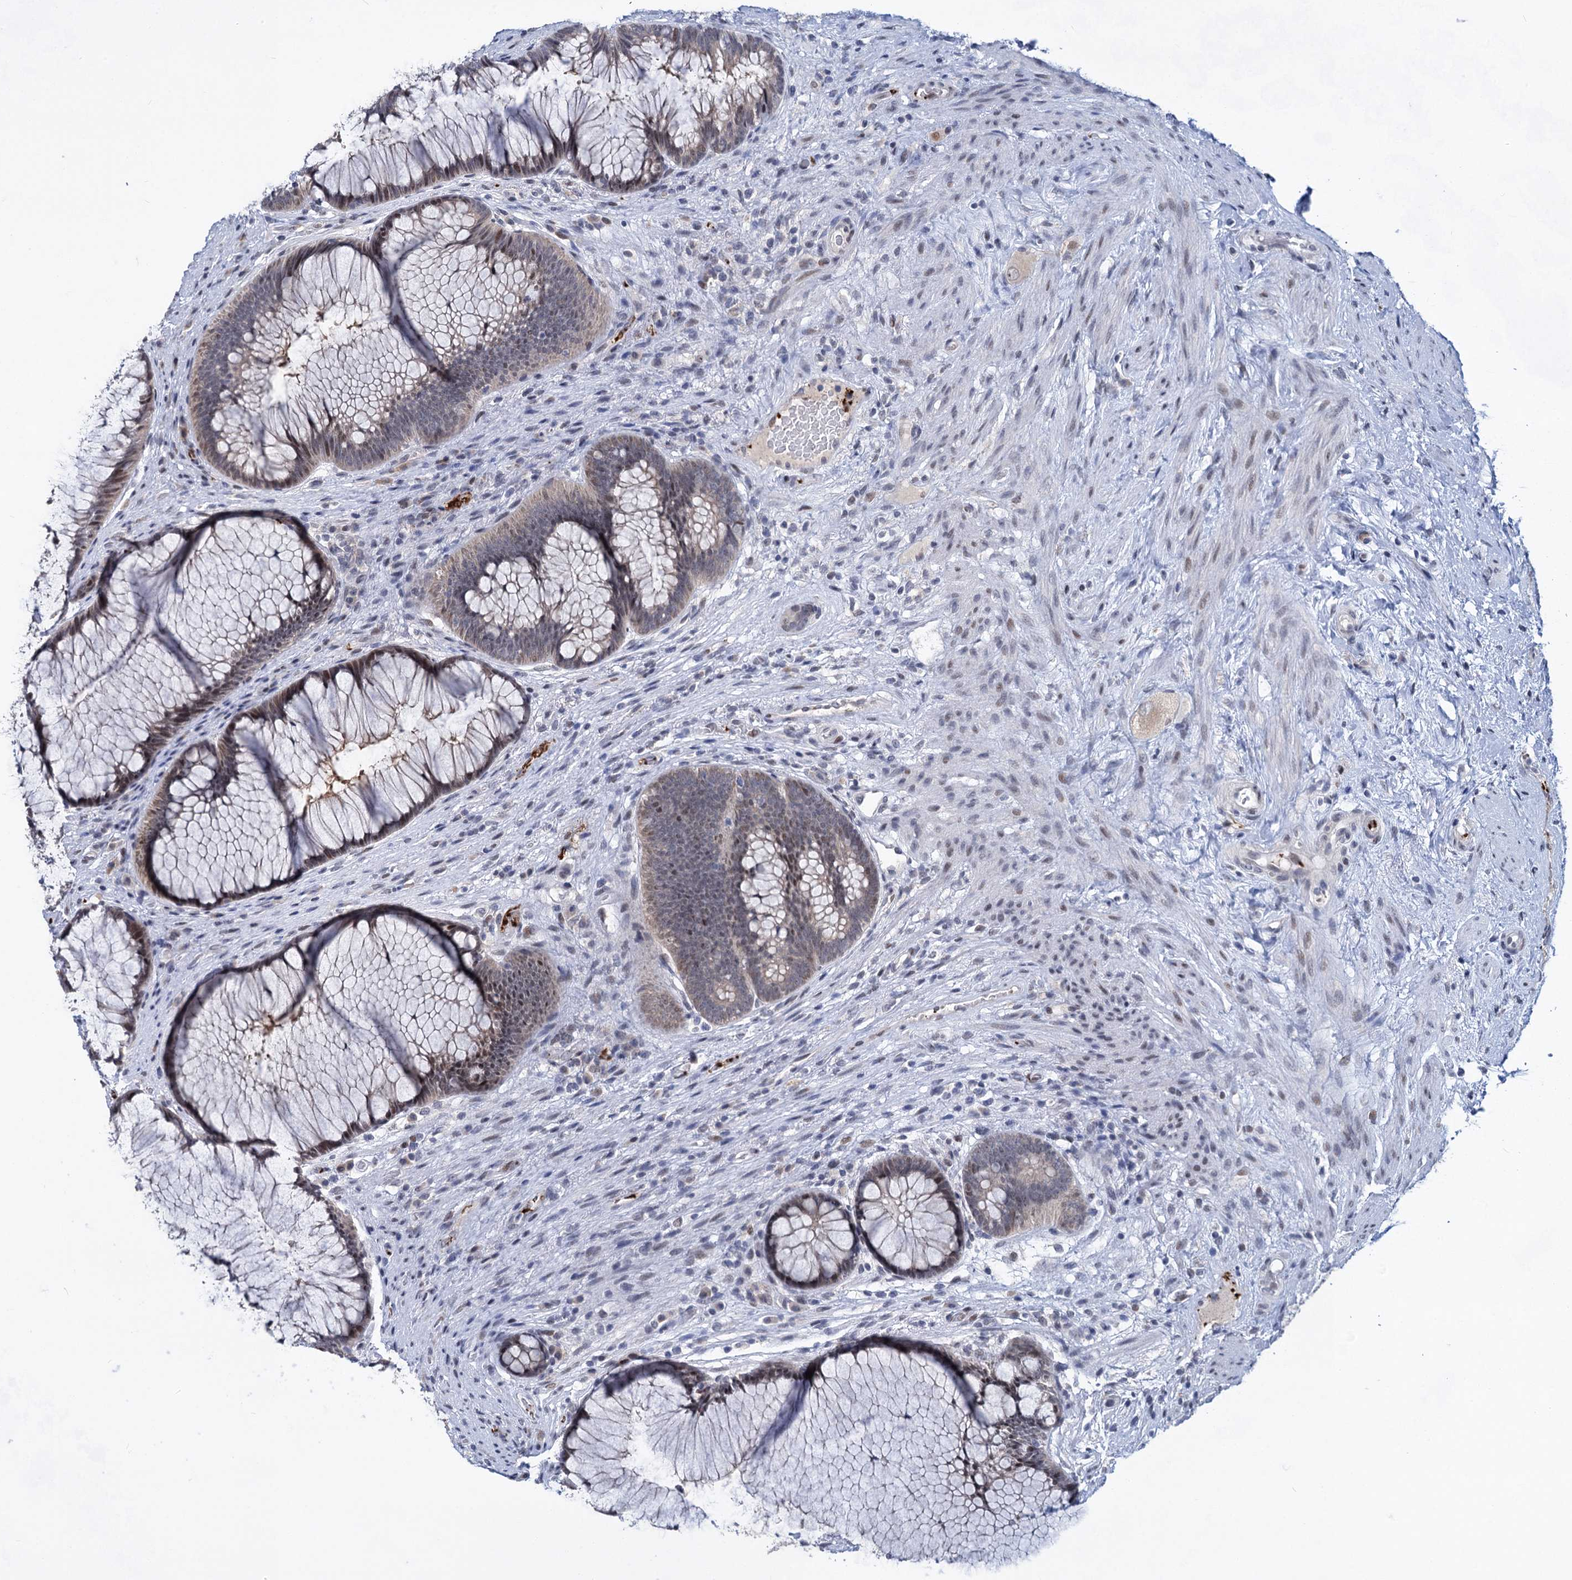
{"staining": {"intensity": "moderate", "quantity": "<25%", "location": "nuclear"}, "tissue": "rectum", "cell_type": "Glandular cells", "image_type": "normal", "snomed": [{"axis": "morphology", "description": "Normal tissue, NOS"}, {"axis": "topography", "description": "Rectum"}], "caption": "Immunohistochemical staining of benign human rectum demonstrates <25% levels of moderate nuclear protein staining in about <25% of glandular cells.", "gene": "MON2", "patient": {"sex": "male", "age": 51}}